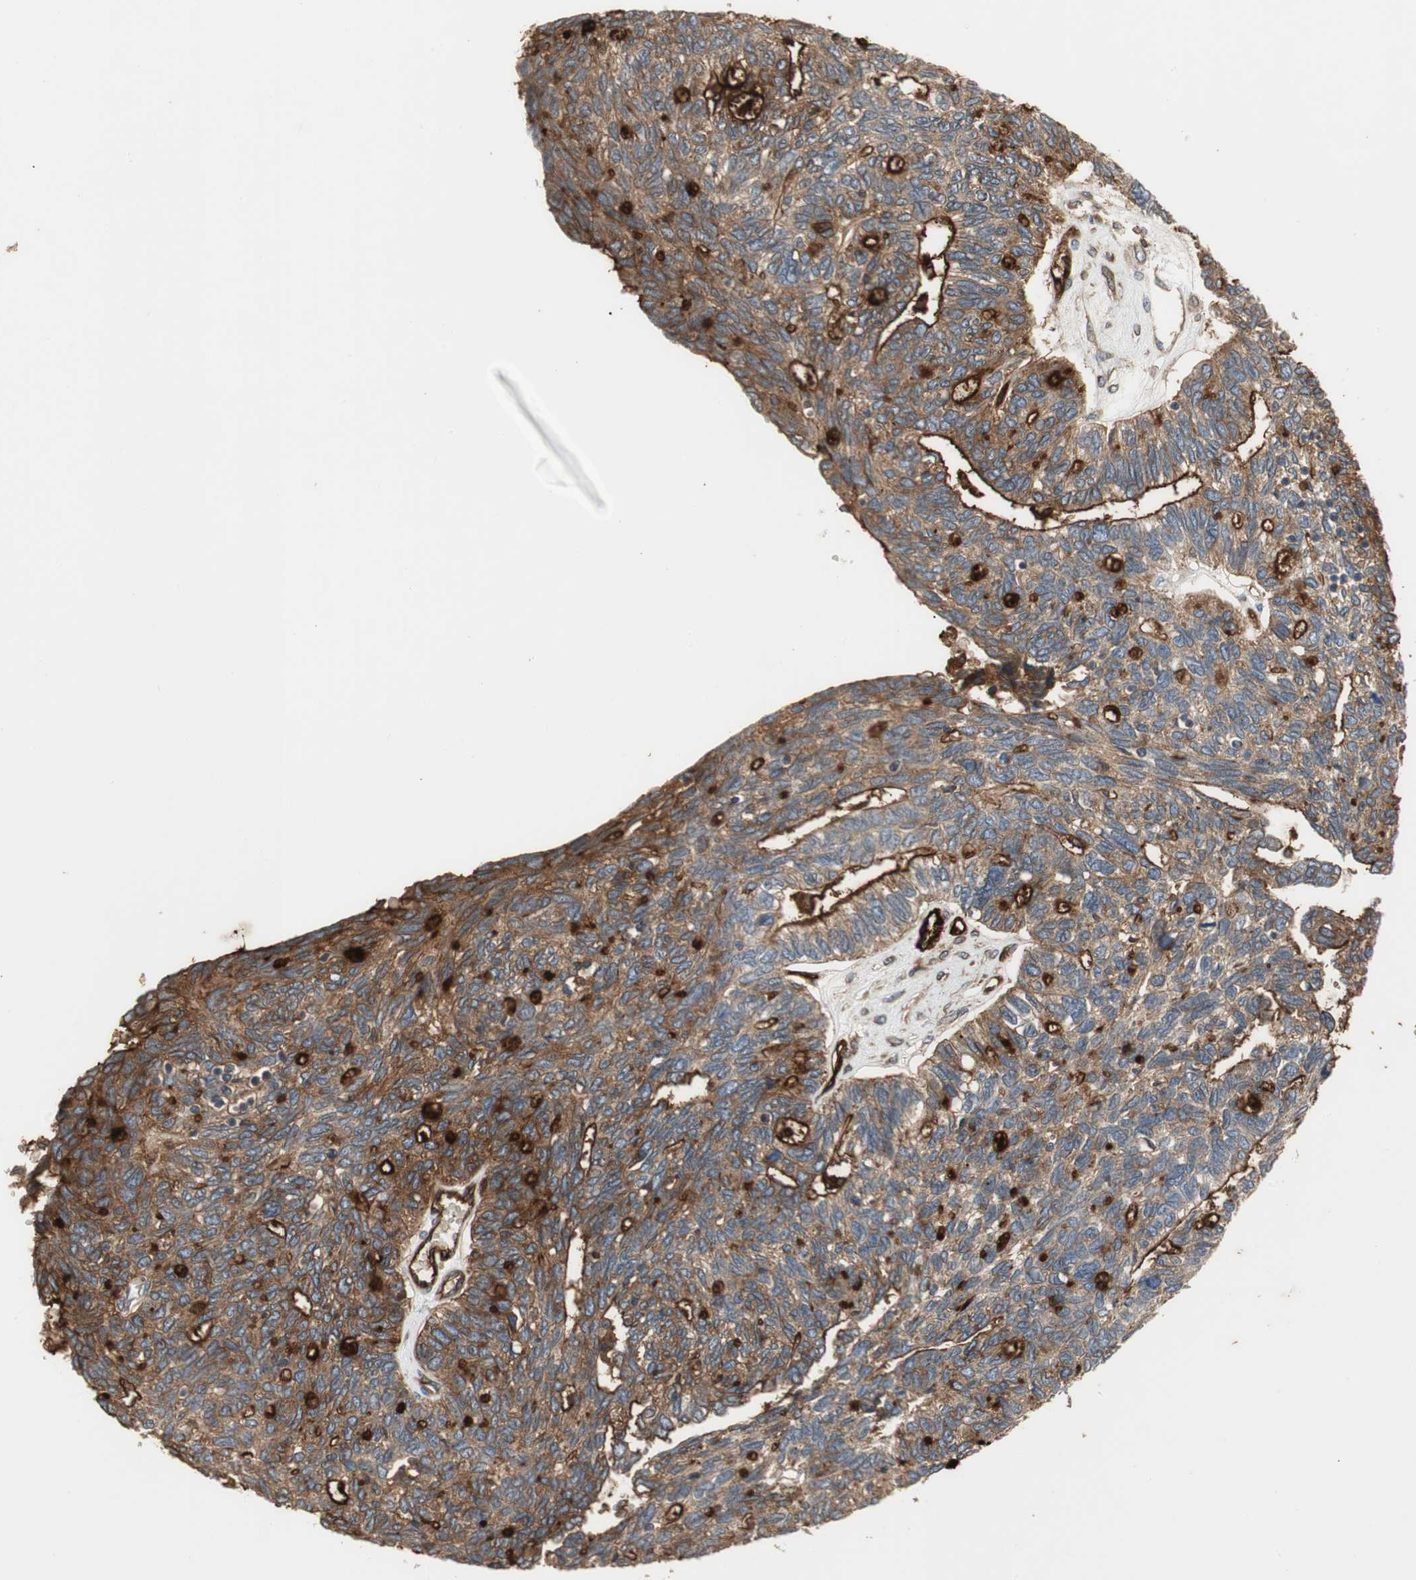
{"staining": {"intensity": "moderate", "quantity": "25%-75%", "location": "cytoplasmic/membranous"}, "tissue": "ovarian cancer", "cell_type": "Tumor cells", "image_type": "cancer", "snomed": [{"axis": "morphology", "description": "Cystadenocarcinoma, serous, NOS"}, {"axis": "topography", "description": "Ovary"}], "caption": "Ovarian serous cystadenocarcinoma stained for a protein (brown) demonstrates moderate cytoplasmic/membranous positive positivity in about 25%-75% of tumor cells.", "gene": "ALPL", "patient": {"sex": "female", "age": 79}}